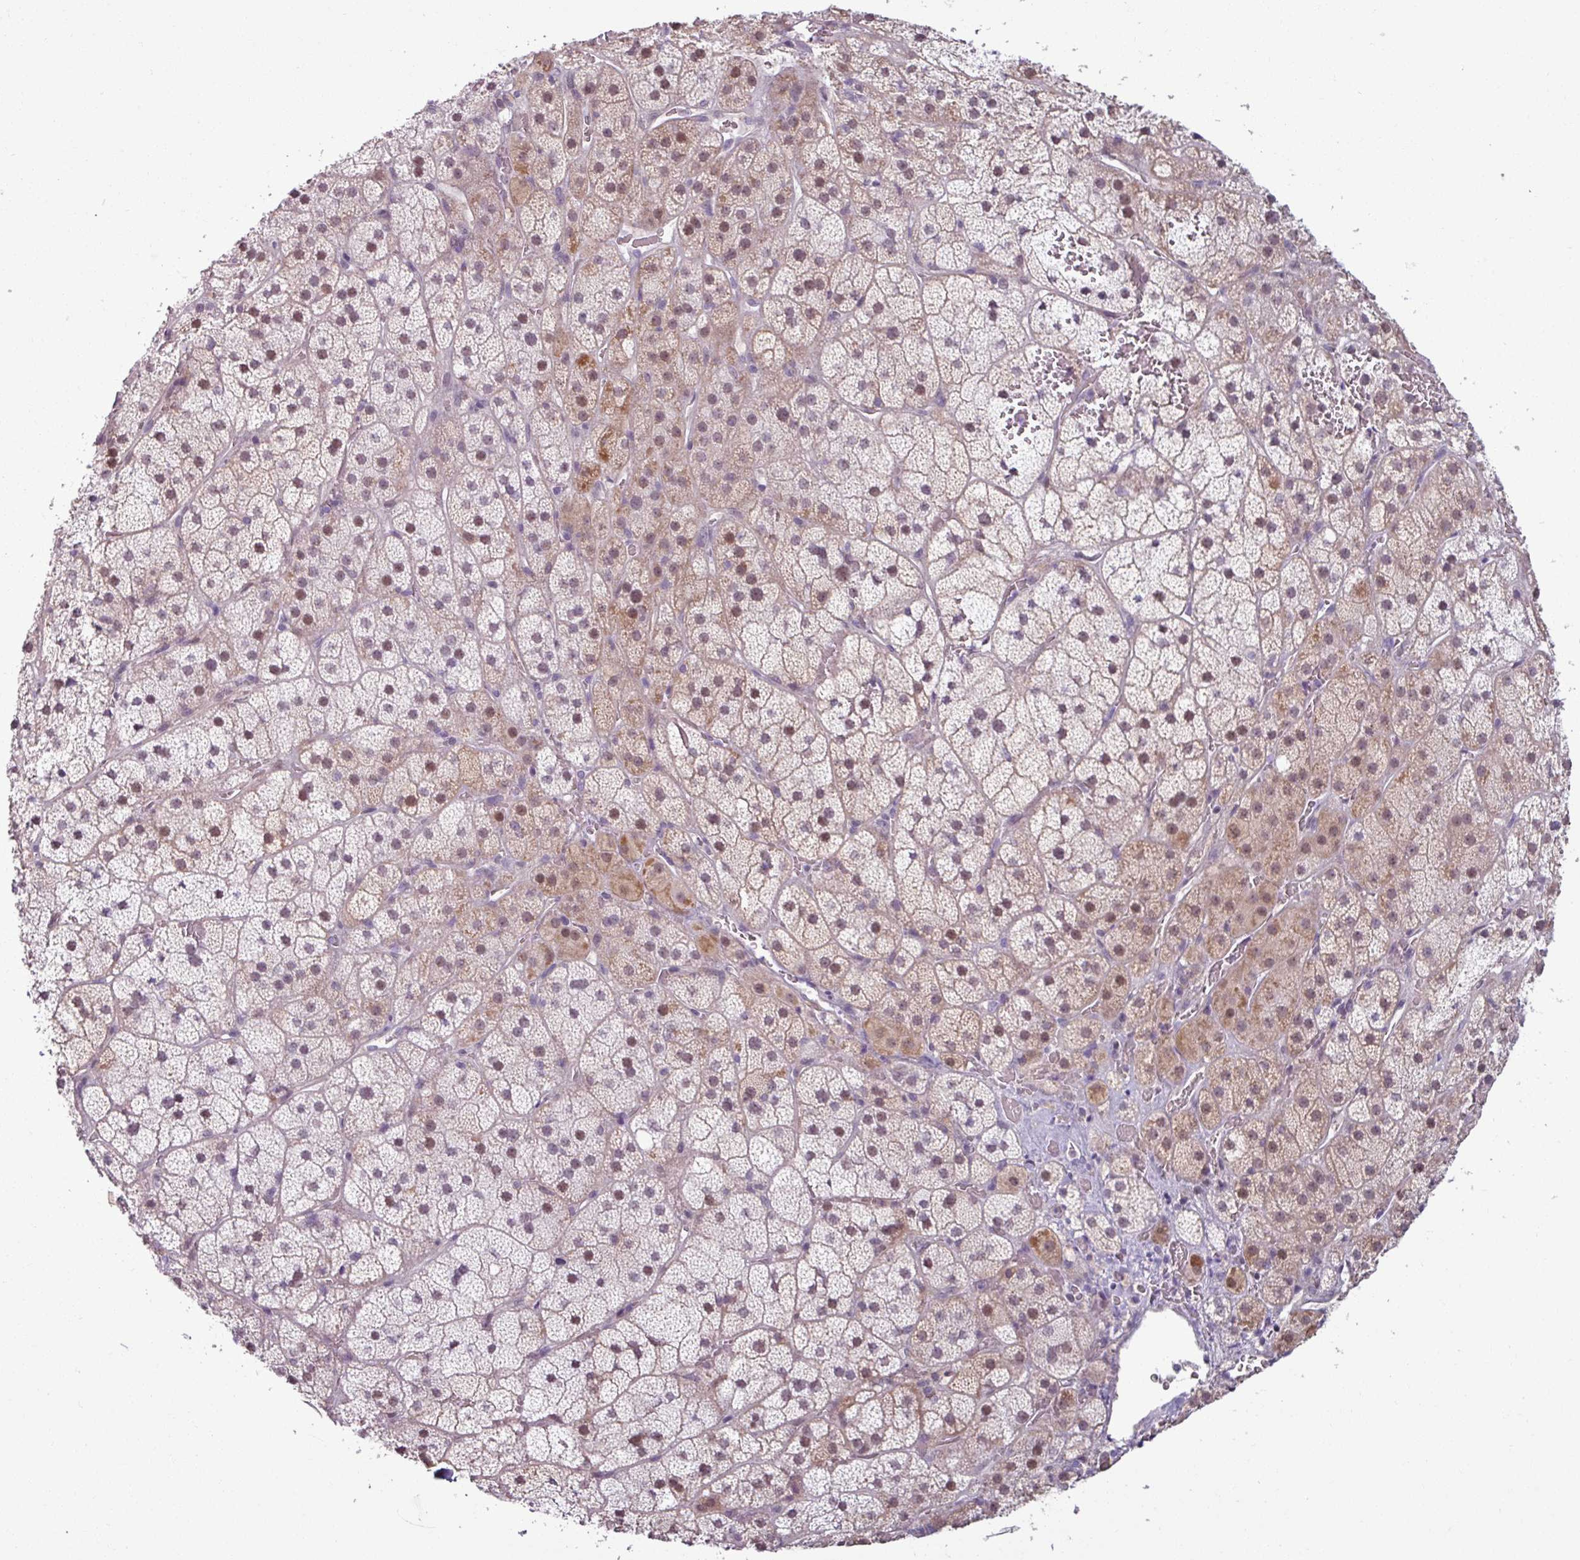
{"staining": {"intensity": "moderate", "quantity": ">75%", "location": "cytoplasmic/membranous,nuclear"}, "tissue": "adrenal gland", "cell_type": "Glandular cells", "image_type": "normal", "snomed": [{"axis": "morphology", "description": "Normal tissue, NOS"}, {"axis": "topography", "description": "Adrenal gland"}], "caption": "Normal adrenal gland was stained to show a protein in brown. There is medium levels of moderate cytoplasmic/membranous,nuclear staining in about >75% of glandular cells. The protein is shown in brown color, while the nuclei are stained blue.", "gene": "PNMA6A", "patient": {"sex": "male", "age": 57}}